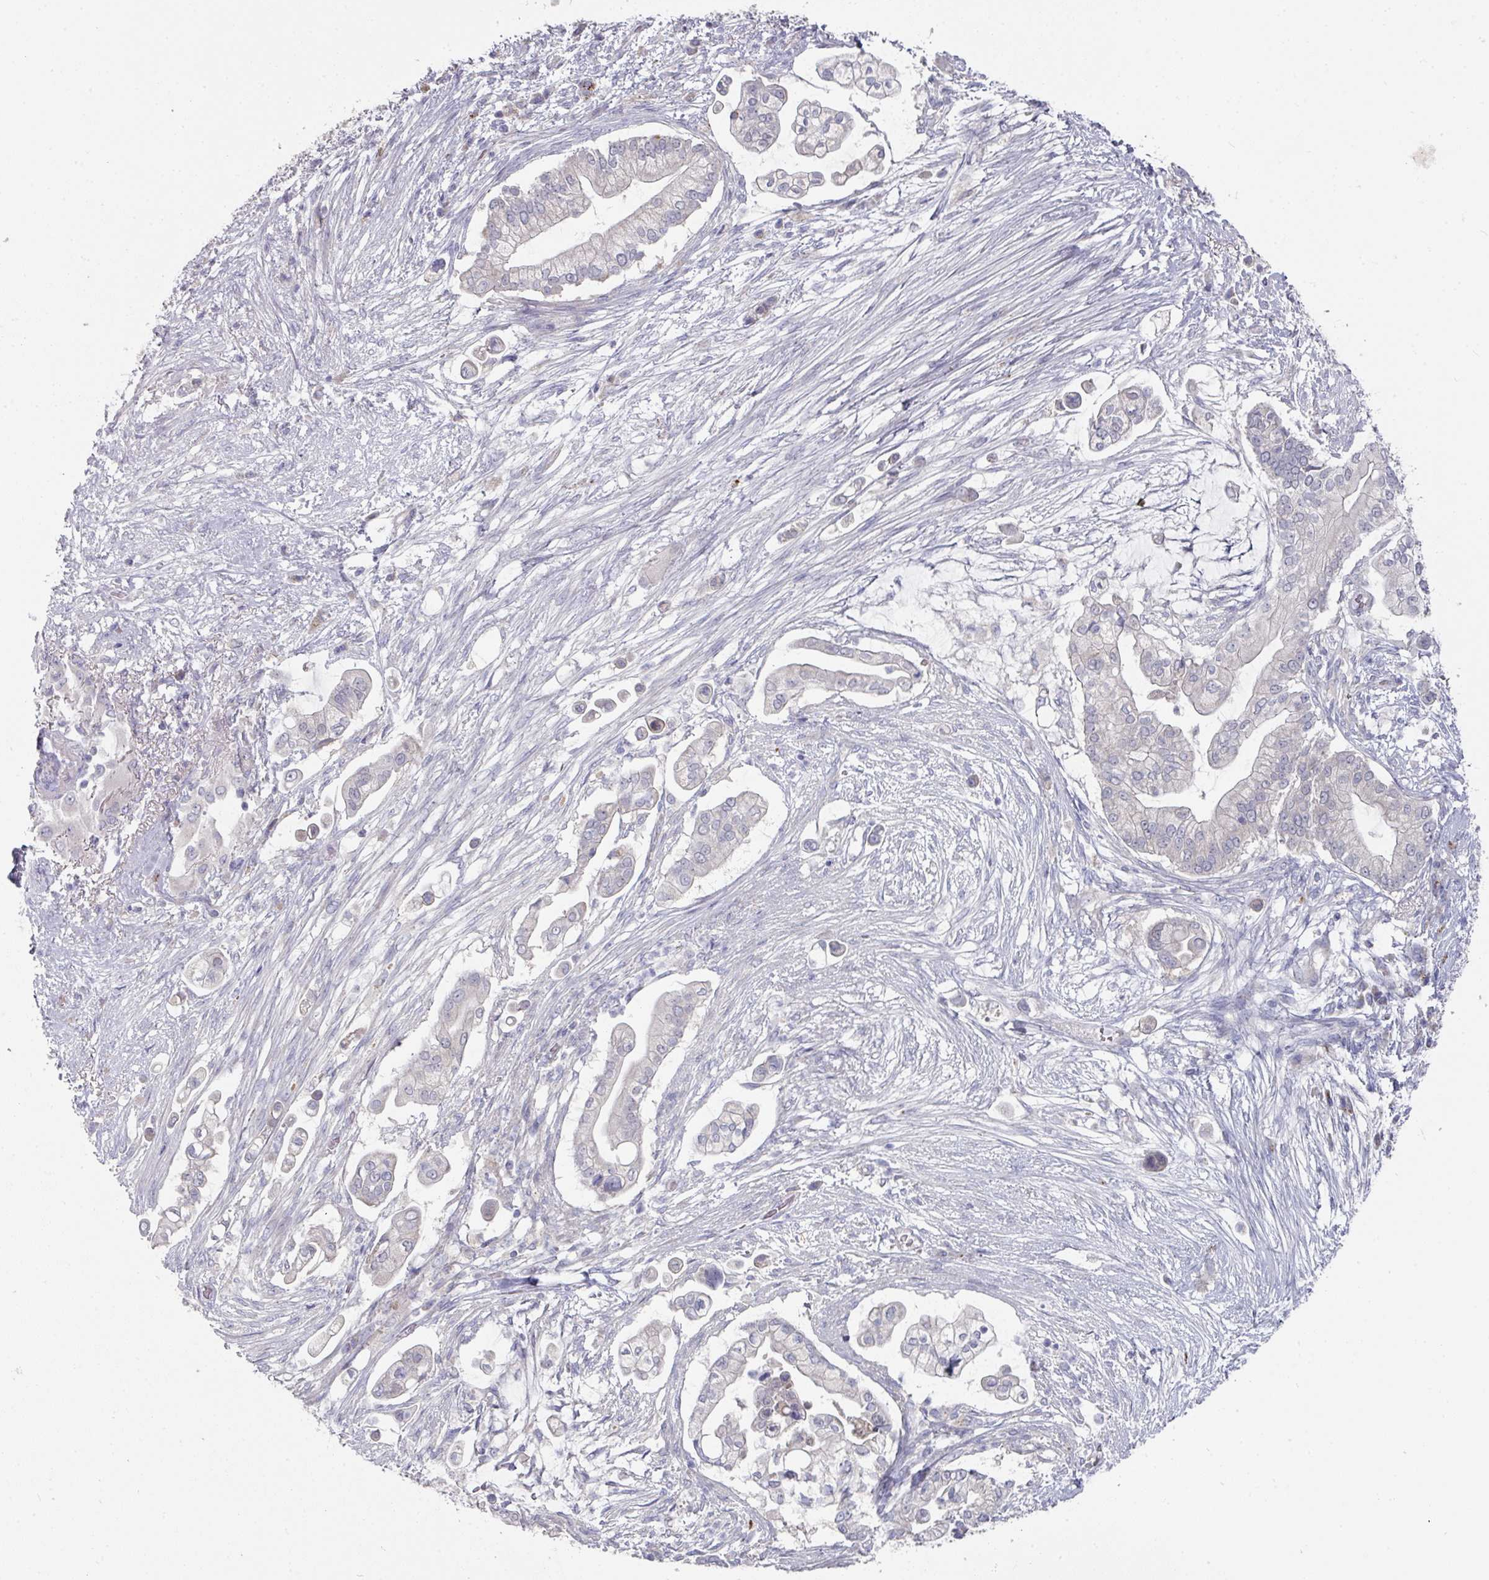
{"staining": {"intensity": "negative", "quantity": "none", "location": "none"}, "tissue": "pancreatic cancer", "cell_type": "Tumor cells", "image_type": "cancer", "snomed": [{"axis": "morphology", "description": "Adenocarcinoma, NOS"}, {"axis": "topography", "description": "Pancreas"}], "caption": "This is an immunohistochemistry (IHC) micrograph of pancreatic cancer (adenocarcinoma). There is no staining in tumor cells.", "gene": "NT5C1A", "patient": {"sex": "female", "age": 69}}